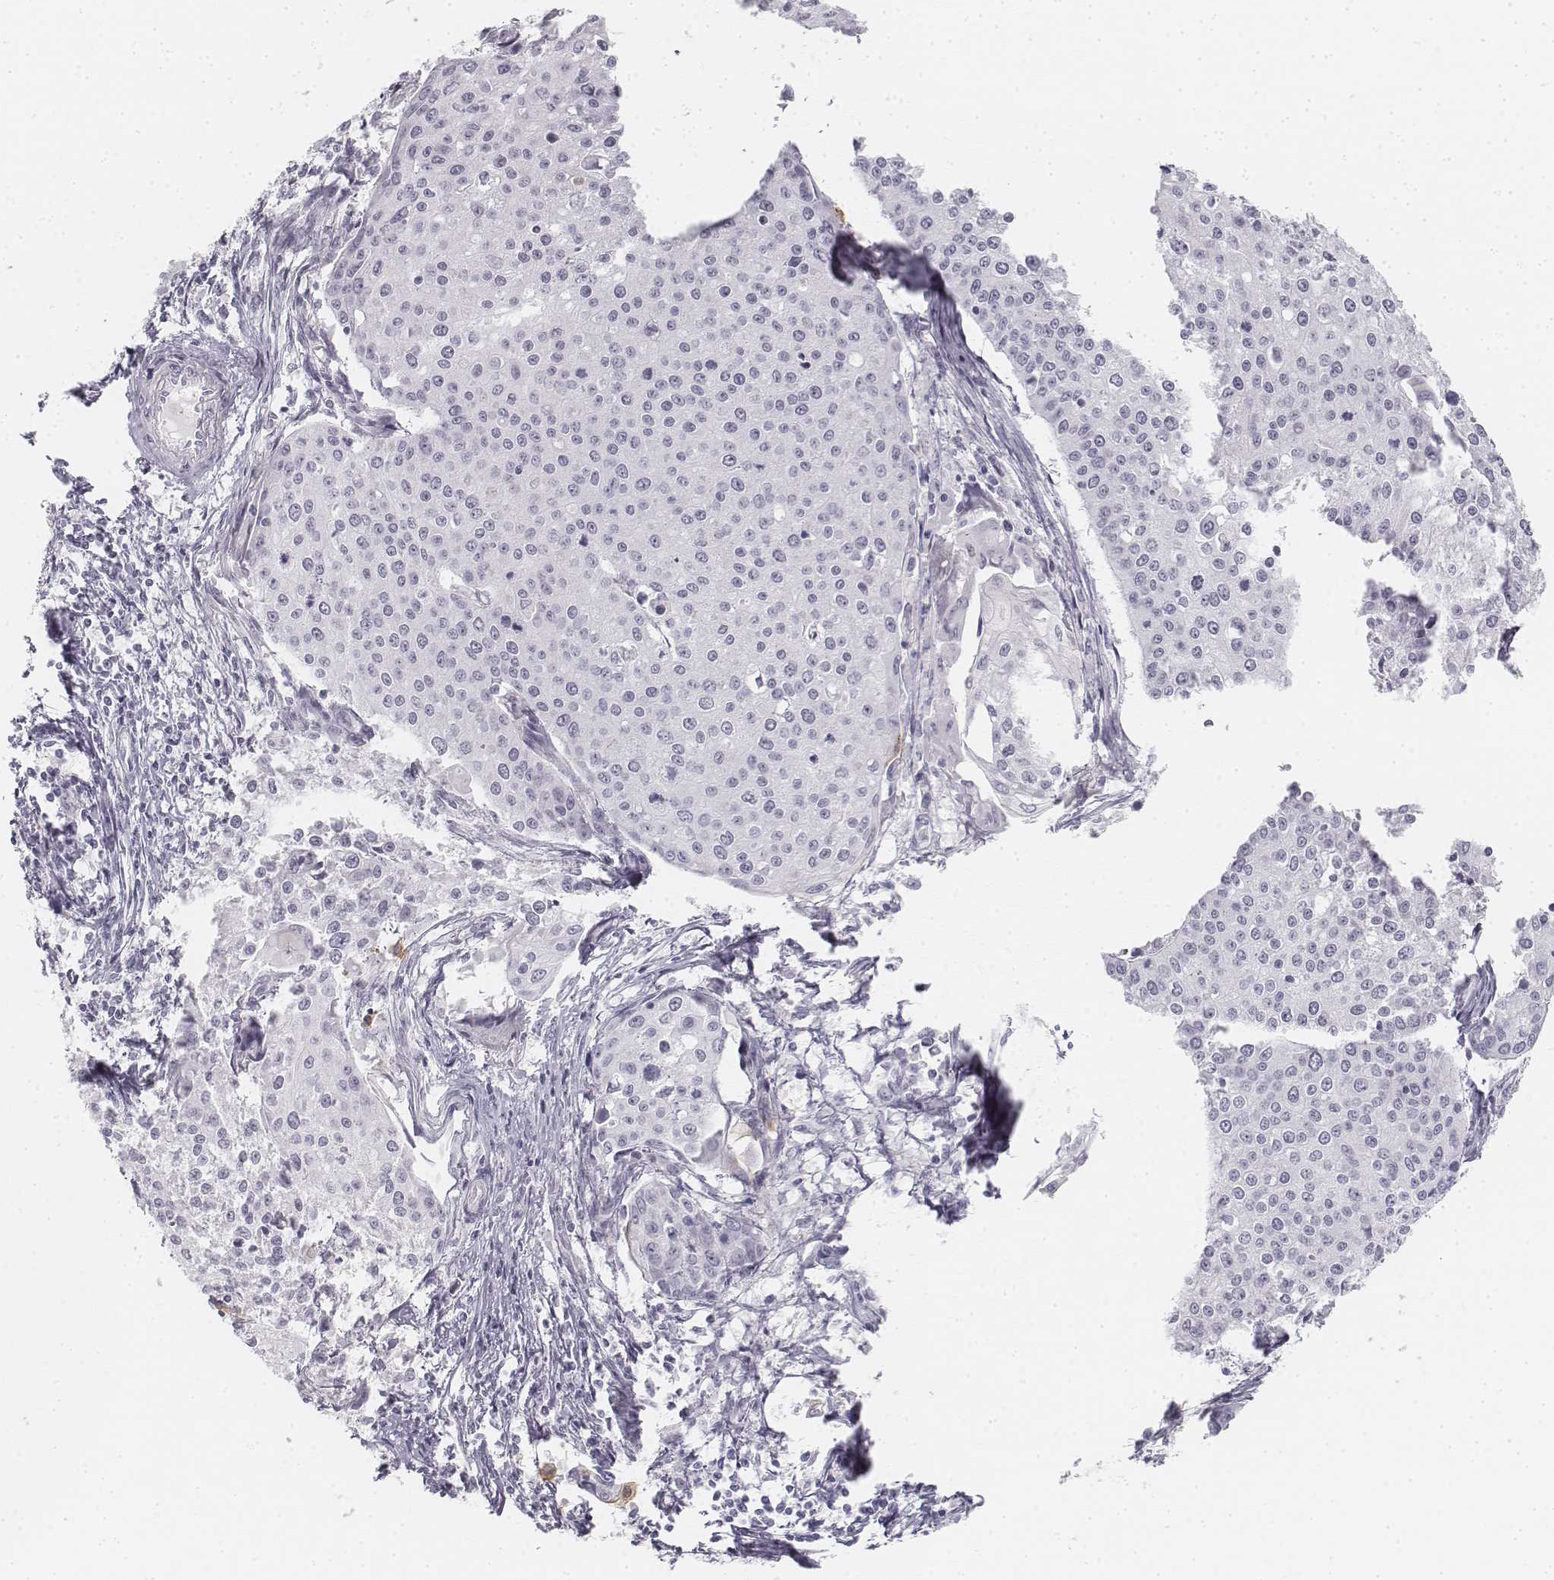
{"staining": {"intensity": "negative", "quantity": "none", "location": "none"}, "tissue": "cervical cancer", "cell_type": "Tumor cells", "image_type": "cancer", "snomed": [{"axis": "morphology", "description": "Squamous cell carcinoma, NOS"}, {"axis": "topography", "description": "Cervix"}], "caption": "IHC image of neoplastic tissue: human squamous cell carcinoma (cervical) stained with DAB (3,3'-diaminobenzidine) demonstrates no significant protein positivity in tumor cells.", "gene": "KRT25", "patient": {"sex": "female", "age": 38}}